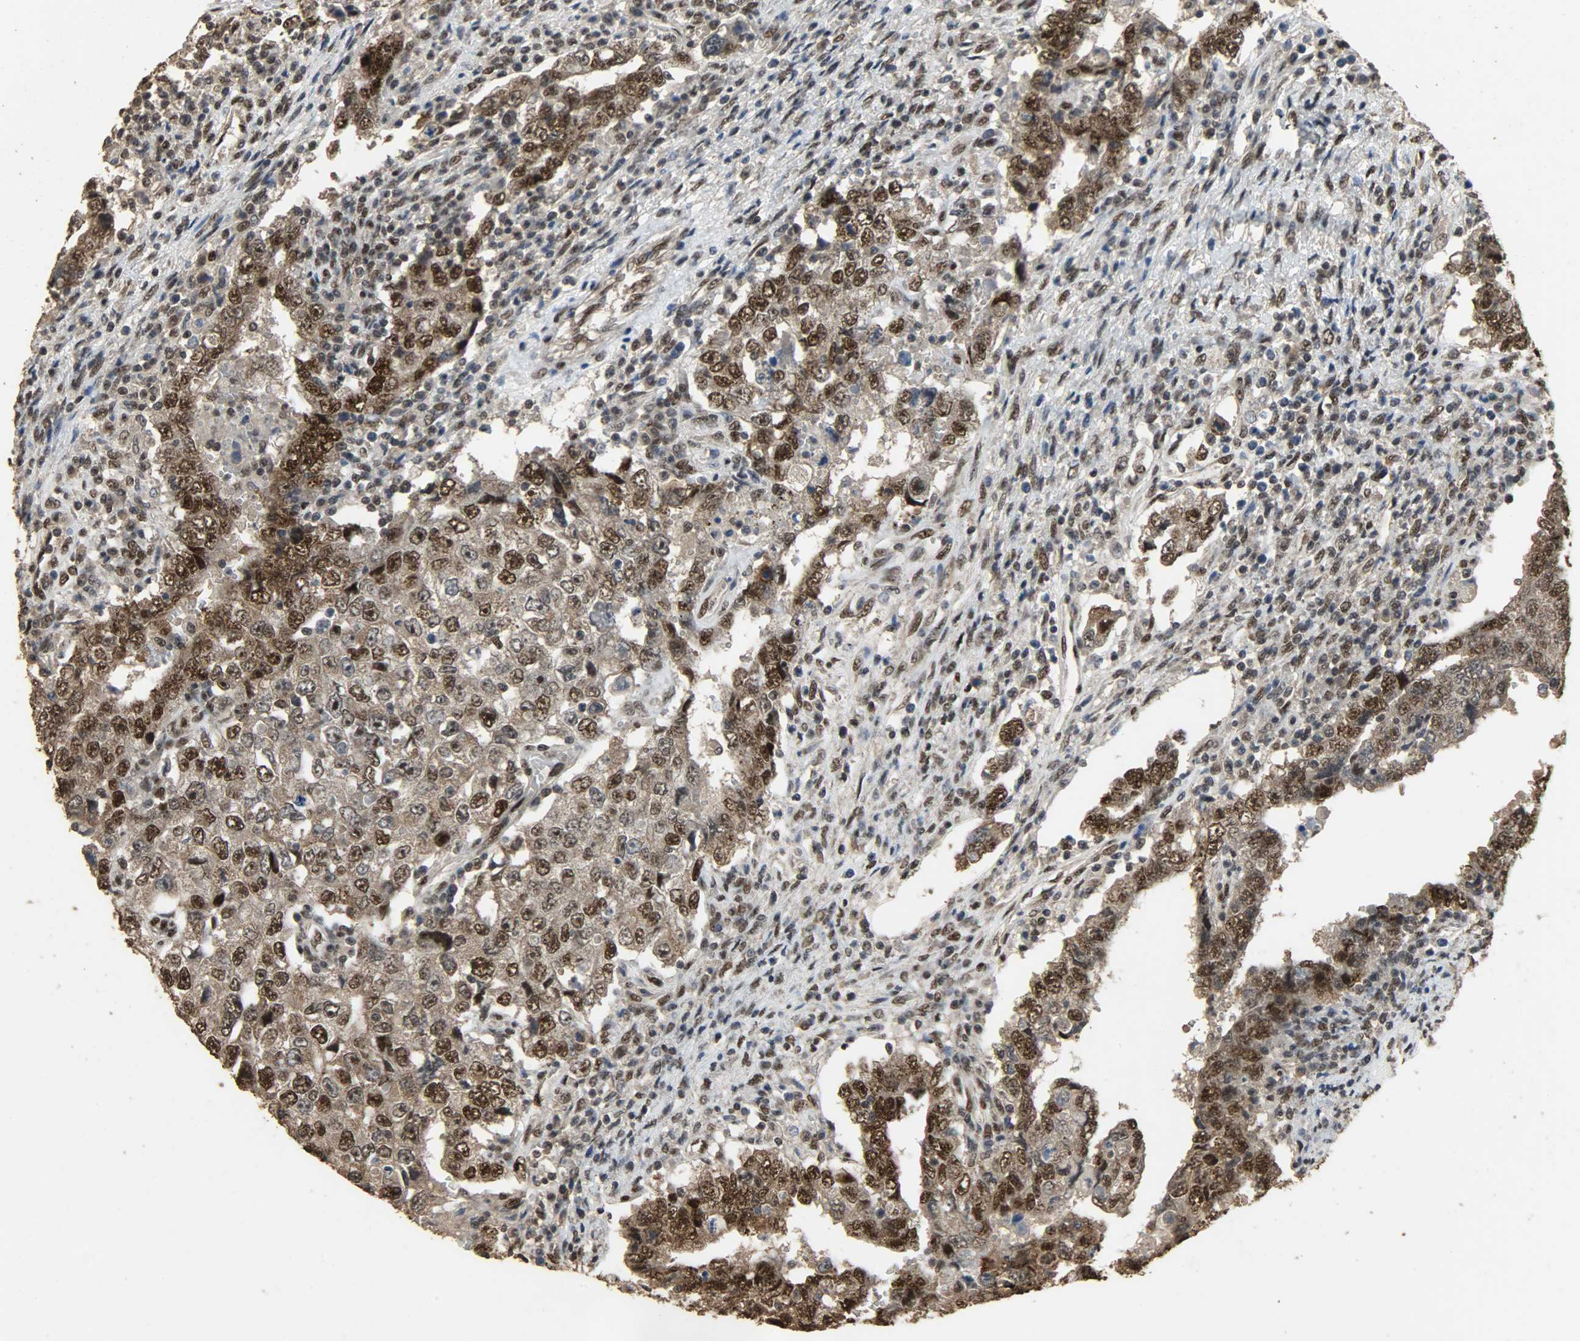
{"staining": {"intensity": "strong", "quantity": ">75%", "location": "cytoplasmic/membranous,nuclear"}, "tissue": "testis cancer", "cell_type": "Tumor cells", "image_type": "cancer", "snomed": [{"axis": "morphology", "description": "Carcinoma, Embryonal, NOS"}, {"axis": "topography", "description": "Testis"}], "caption": "This photomicrograph displays IHC staining of human embryonal carcinoma (testis), with high strong cytoplasmic/membranous and nuclear positivity in approximately >75% of tumor cells.", "gene": "CCNT2", "patient": {"sex": "male", "age": 26}}